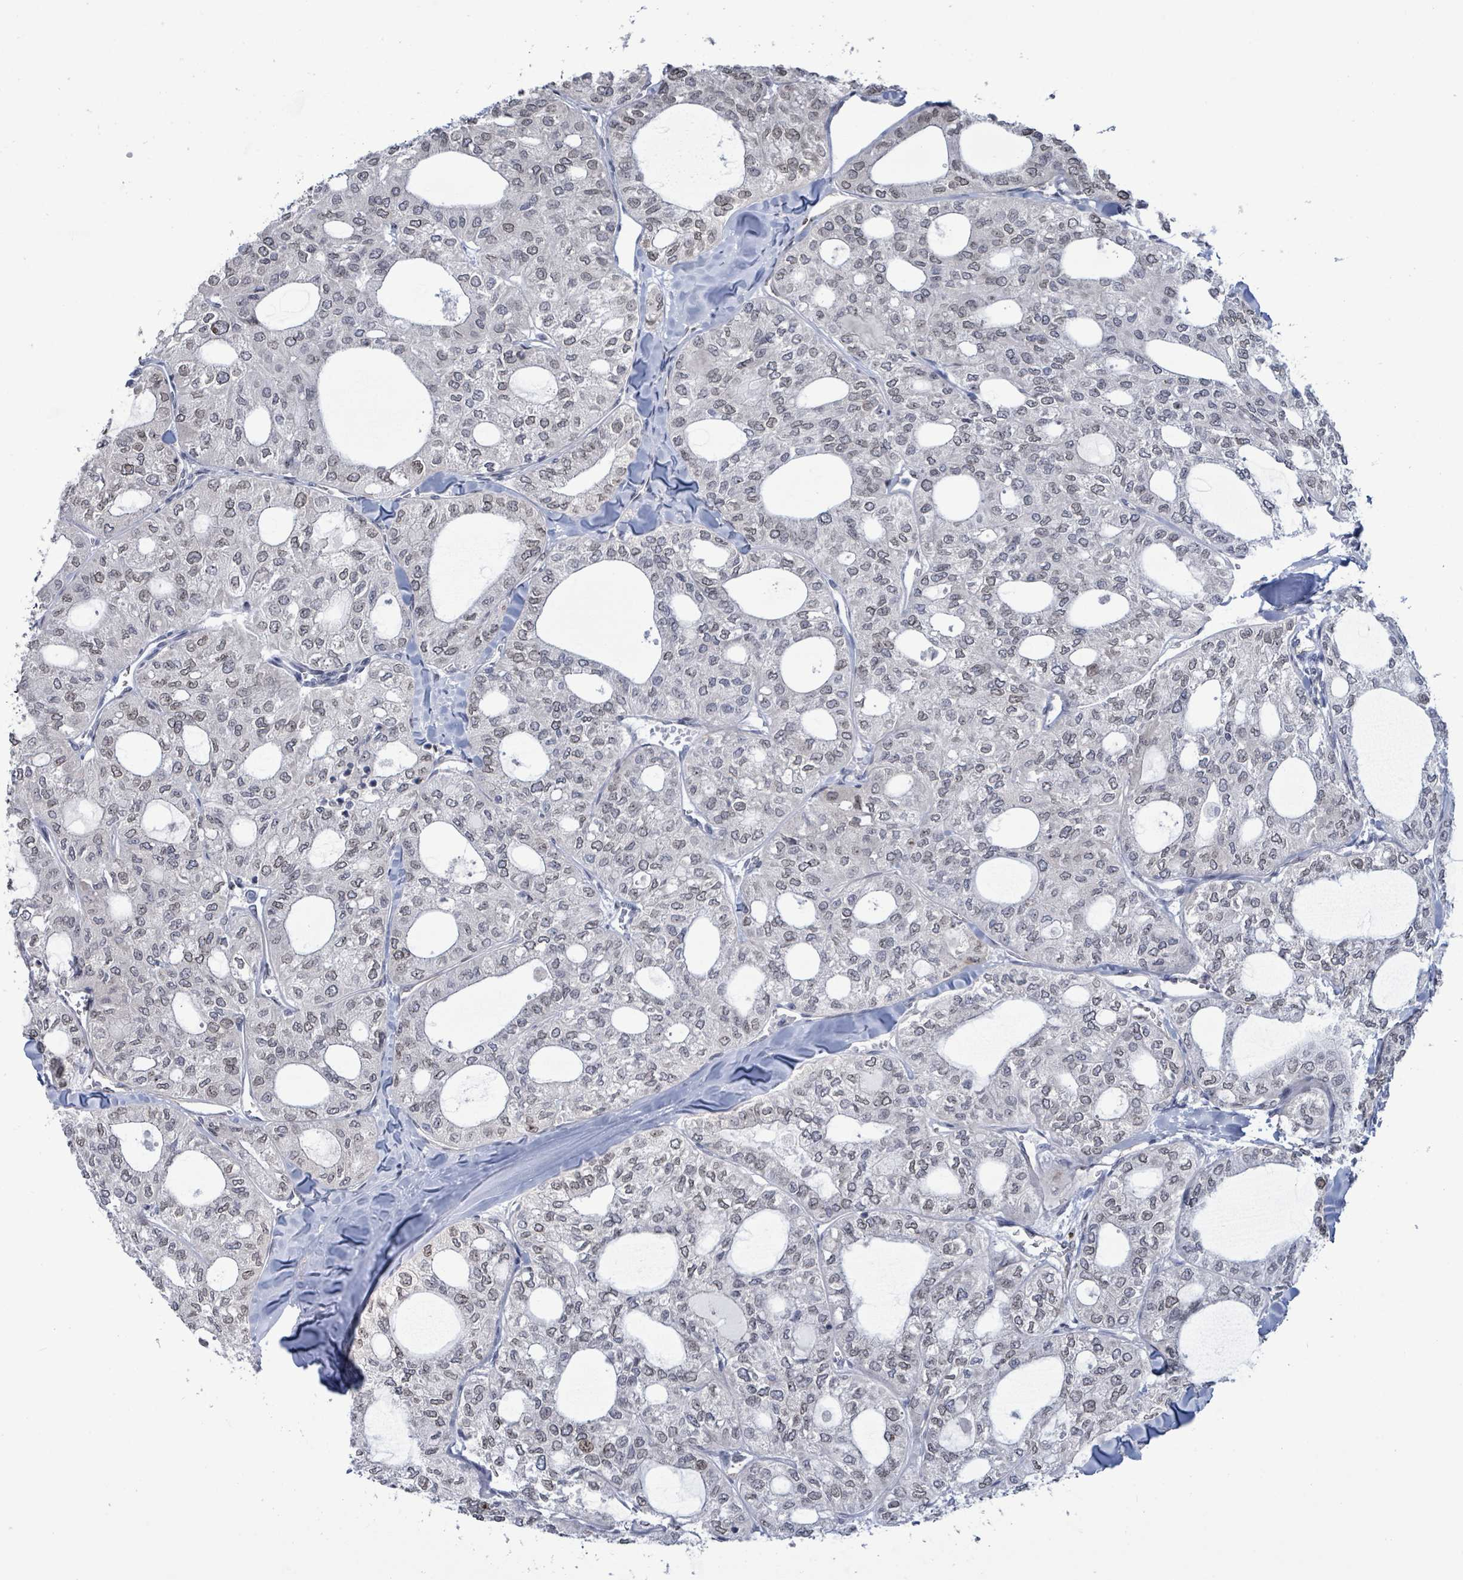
{"staining": {"intensity": "weak", "quantity": ">75%", "location": "nuclear"}, "tissue": "thyroid cancer", "cell_type": "Tumor cells", "image_type": "cancer", "snomed": [{"axis": "morphology", "description": "Follicular adenoma carcinoma, NOS"}, {"axis": "topography", "description": "Thyroid gland"}], "caption": "A high-resolution micrograph shows immunohistochemistry (IHC) staining of thyroid cancer (follicular adenoma carcinoma), which demonstrates weak nuclear staining in approximately >75% of tumor cells.", "gene": "RRN3", "patient": {"sex": "male", "age": 75}}